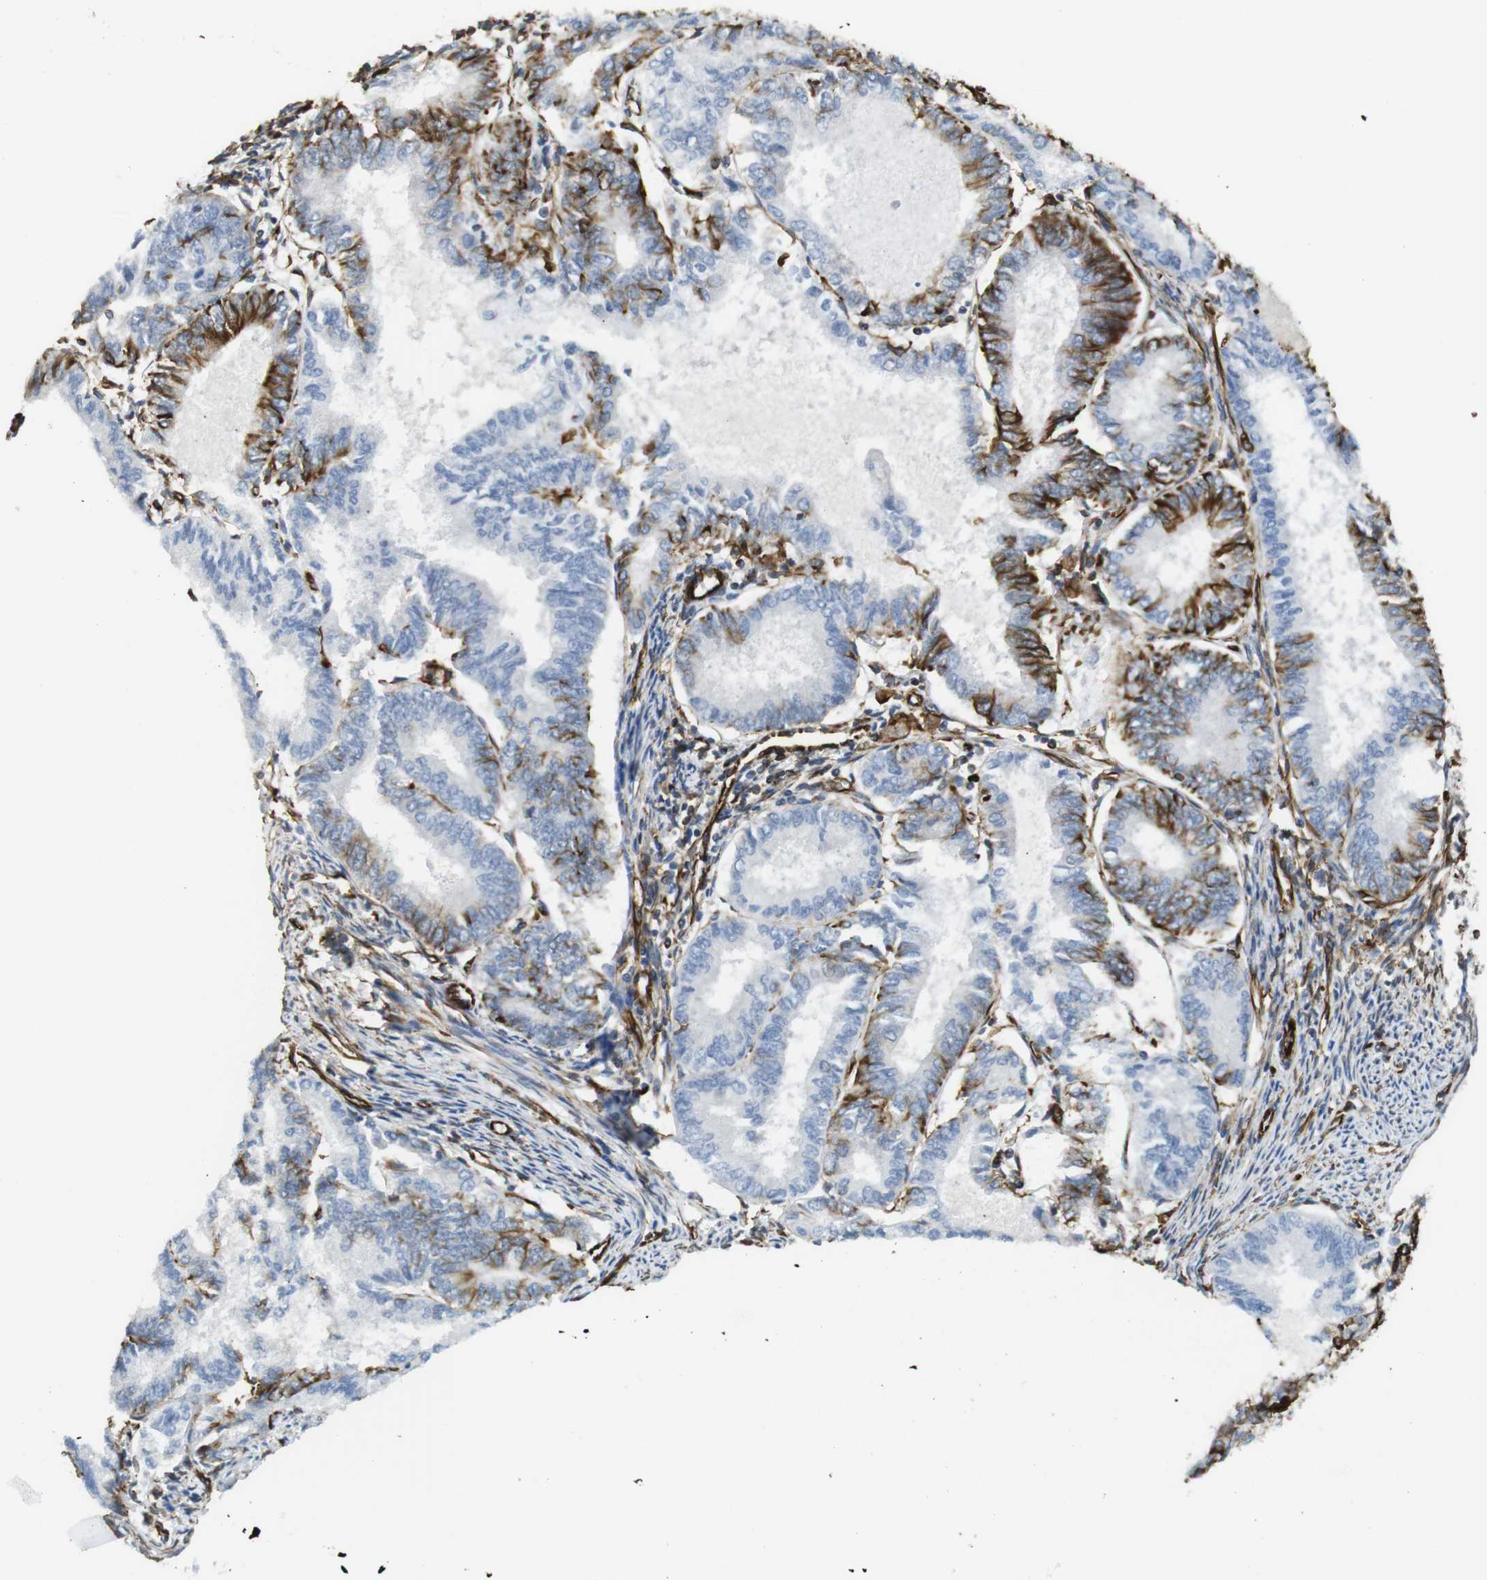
{"staining": {"intensity": "strong", "quantity": "25%-75%", "location": "cytoplasmic/membranous"}, "tissue": "endometrial cancer", "cell_type": "Tumor cells", "image_type": "cancer", "snomed": [{"axis": "morphology", "description": "Adenocarcinoma, NOS"}, {"axis": "topography", "description": "Endometrium"}], "caption": "Human adenocarcinoma (endometrial) stained for a protein (brown) displays strong cytoplasmic/membranous positive expression in about 25%-75% of tumor cells.", "gene": "RALGPS1", "patient": {"sex": "female", "age": 86}}